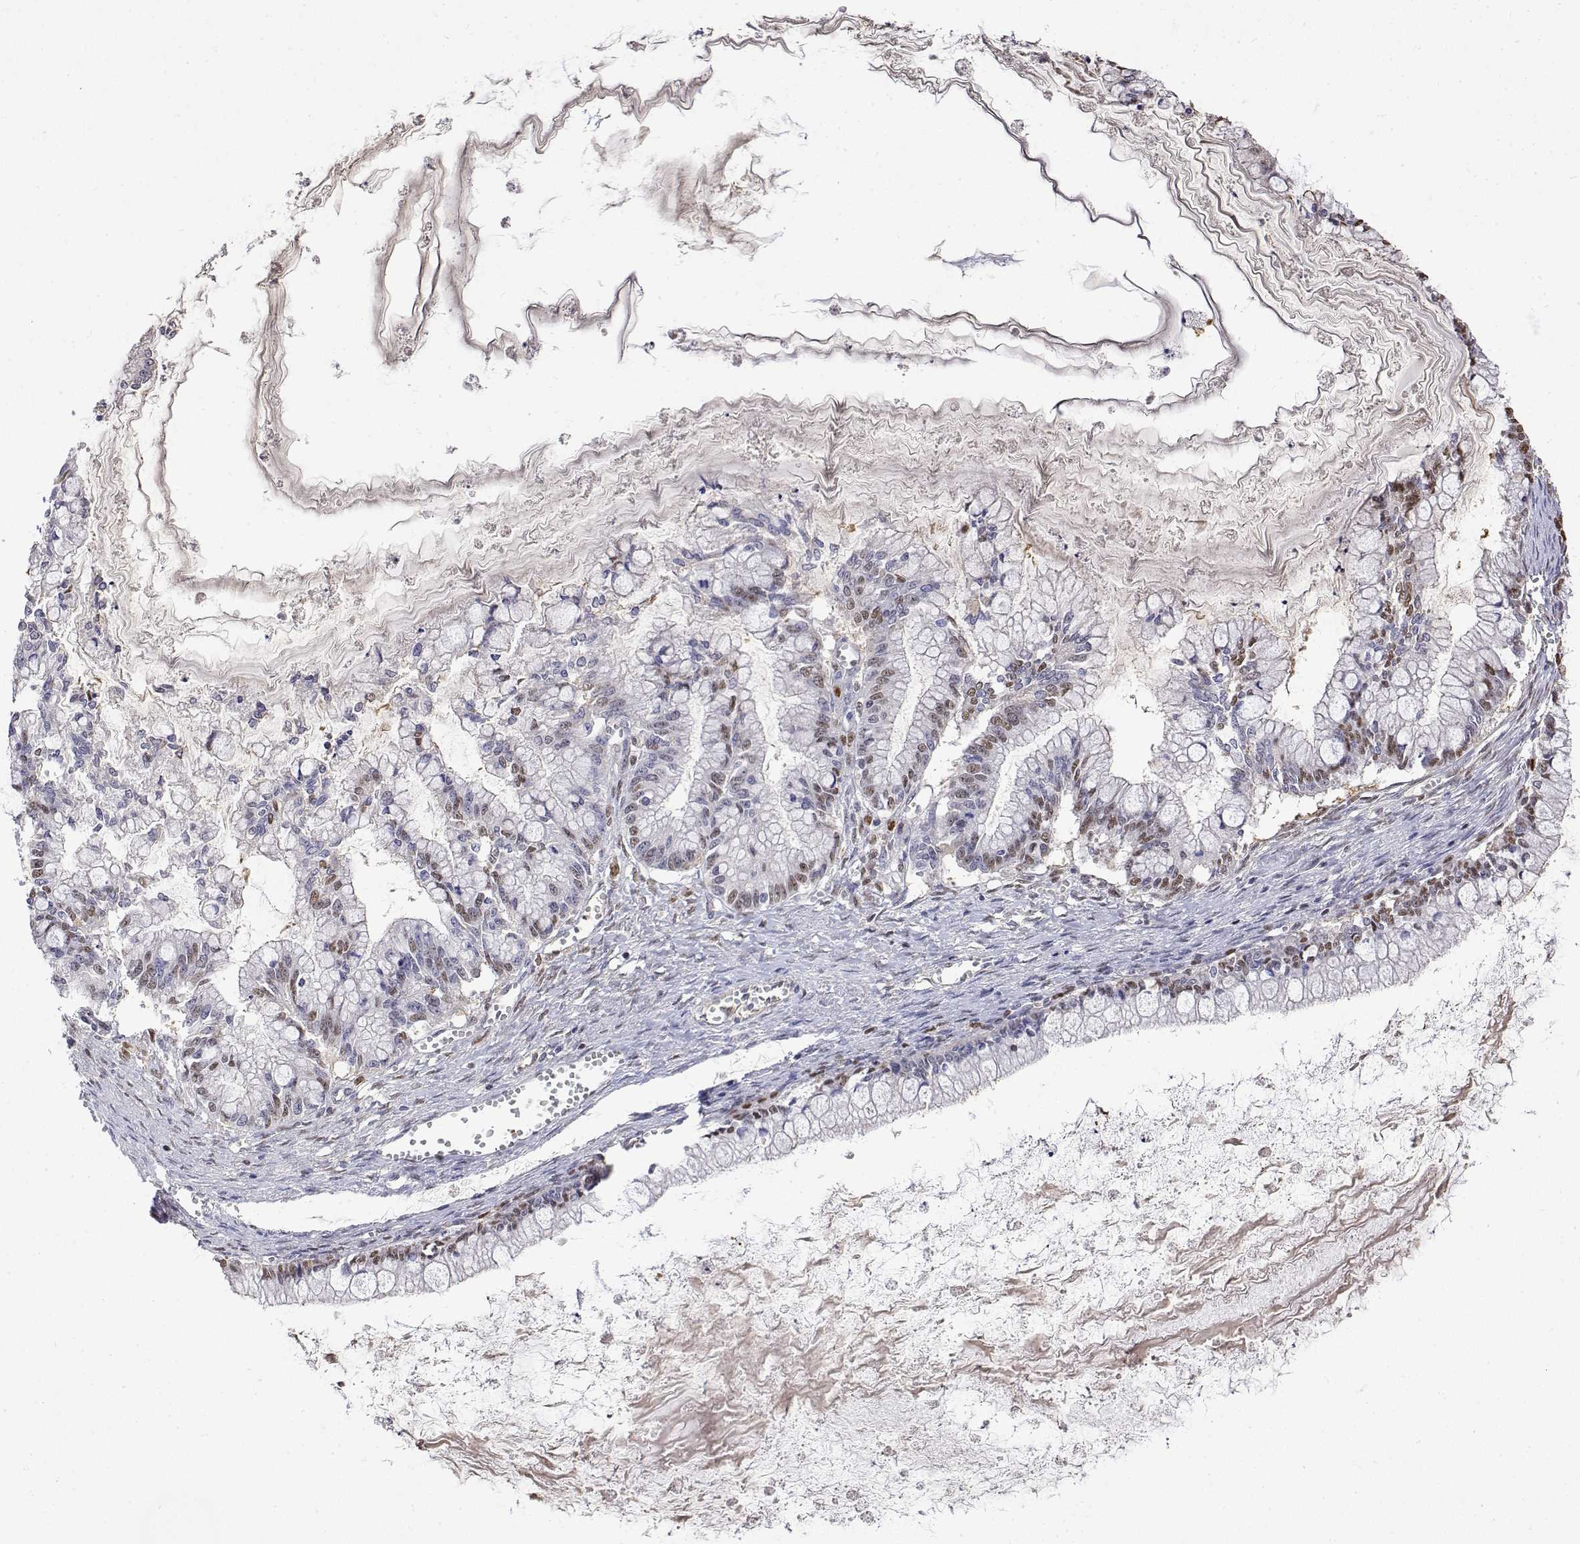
{"staining": {"intensity": "negative", "quantity": "none", "location": "none"}, "tissue": "ovarian cancer", "cell_type": "Tumor cells", "image_type": "cancer", "snomed": [{"axis": "morphology", "description": "Cystadenocarcinoma, mucinous, NOS"}, {"axis": "topography", "description": "Ovary"}], "caption": "IHC of human ovarian mucinous cystadenocarcinoma displays no staining in tumor cells. (DAB (3,3'-diaminobenzidine) IHC visualized using brightfield microscopy, high magnification).", "gene": "TPI1", "patient": {"sex": "female", "age": 67}}